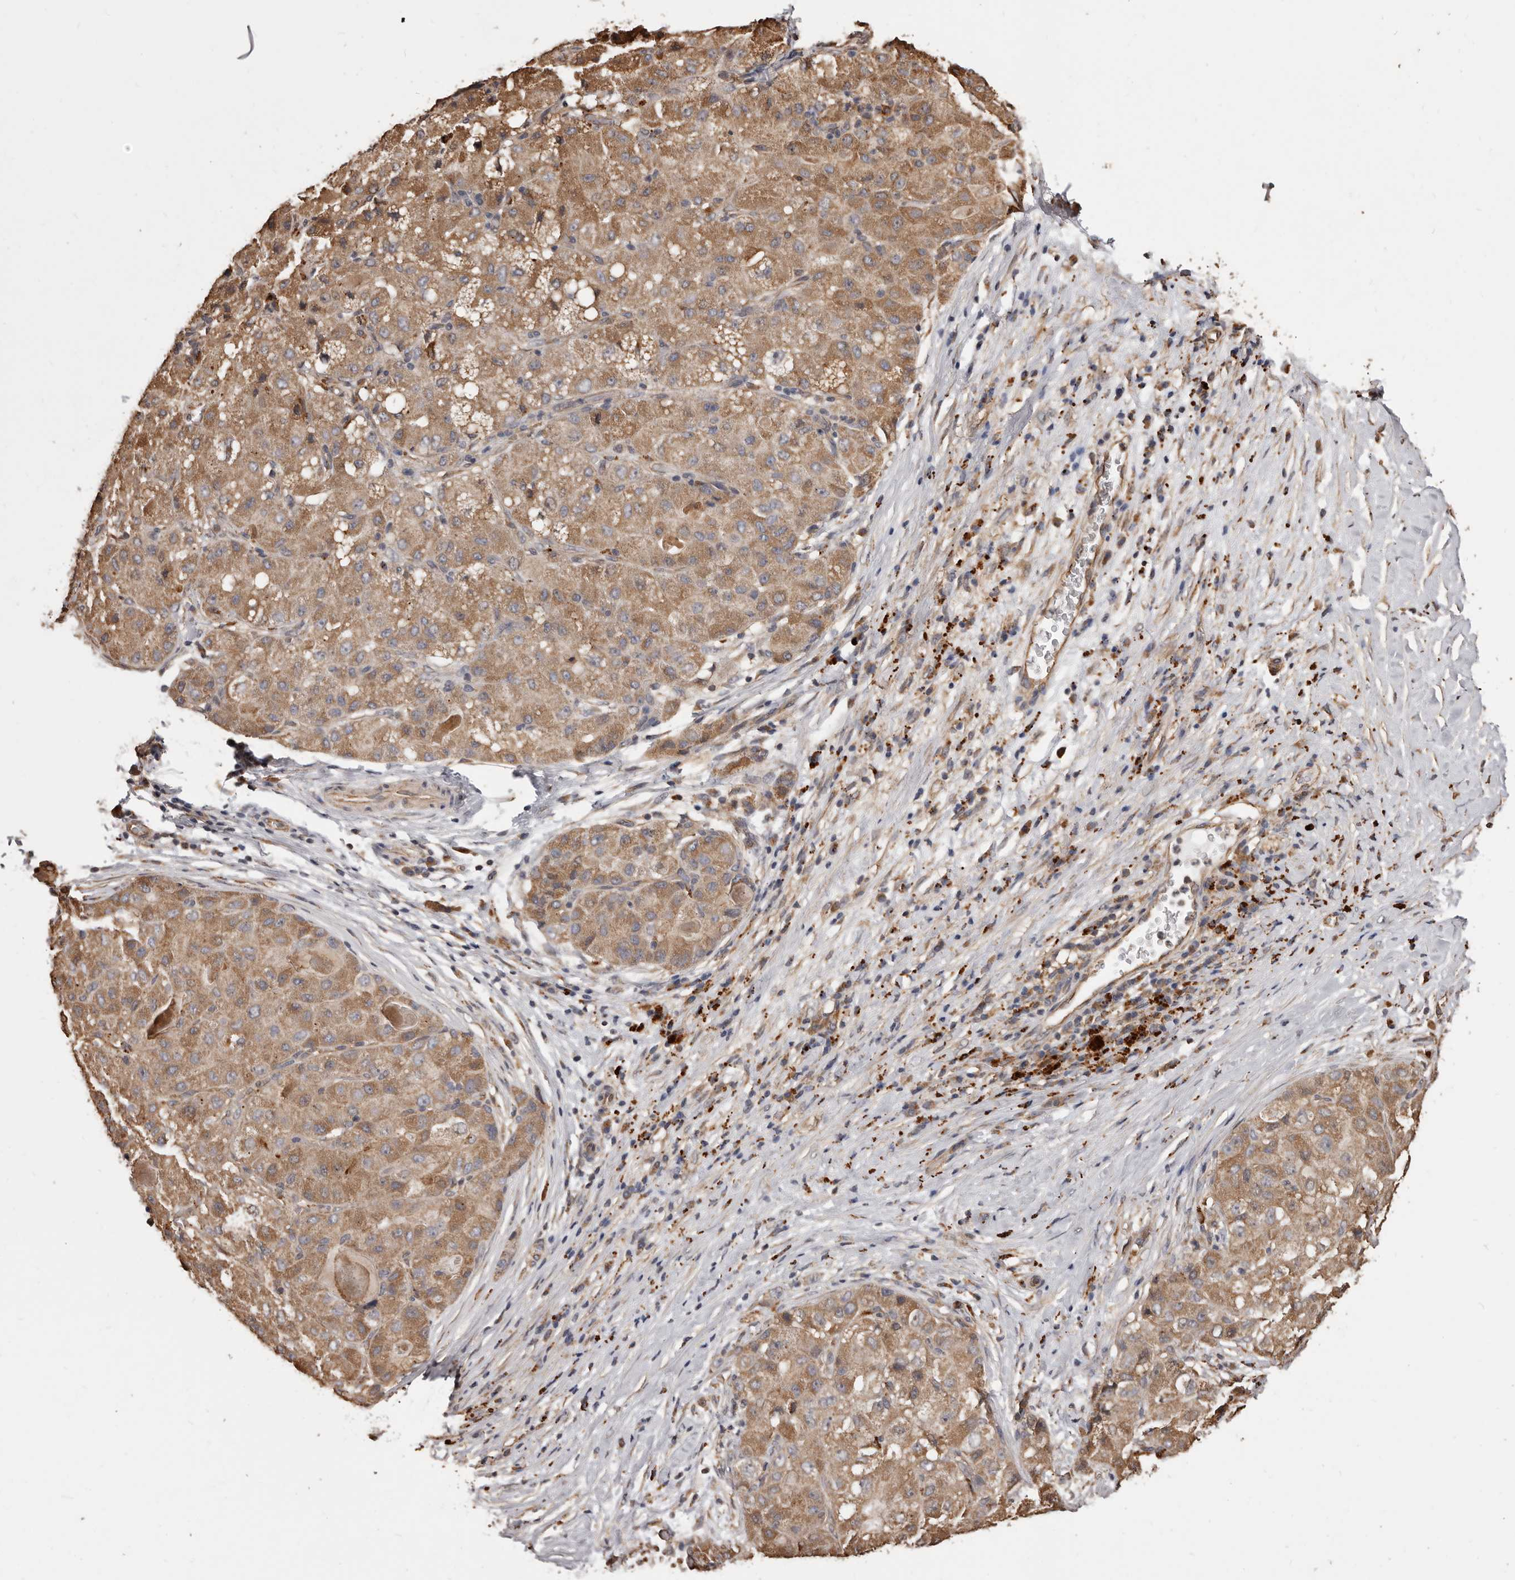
{"staining": {"intensity": "moderate", "quantity": ">75%", "location": "cytoplasmic/membranous"}, "tissue": "liver cancer", "cell_type": "Tumor cells", "image_type": "cancer", "snomed": [{"axis": "morphology", "description": "Carcinoma, Hepatocellular, NOS"}, {"axis": "topography", "description": "Liver"}], "caption": "Immunohistochemistry (IHC) histopathology image of hepatocellular carcinoma (liver) stained for a protein (brown), which displays medium levels of moderate cytoplasmic/membranous expression in approximately >75% of tumor cells.", "gene": "ALPK1", "patient": {"sex": "male", "age": 80}}